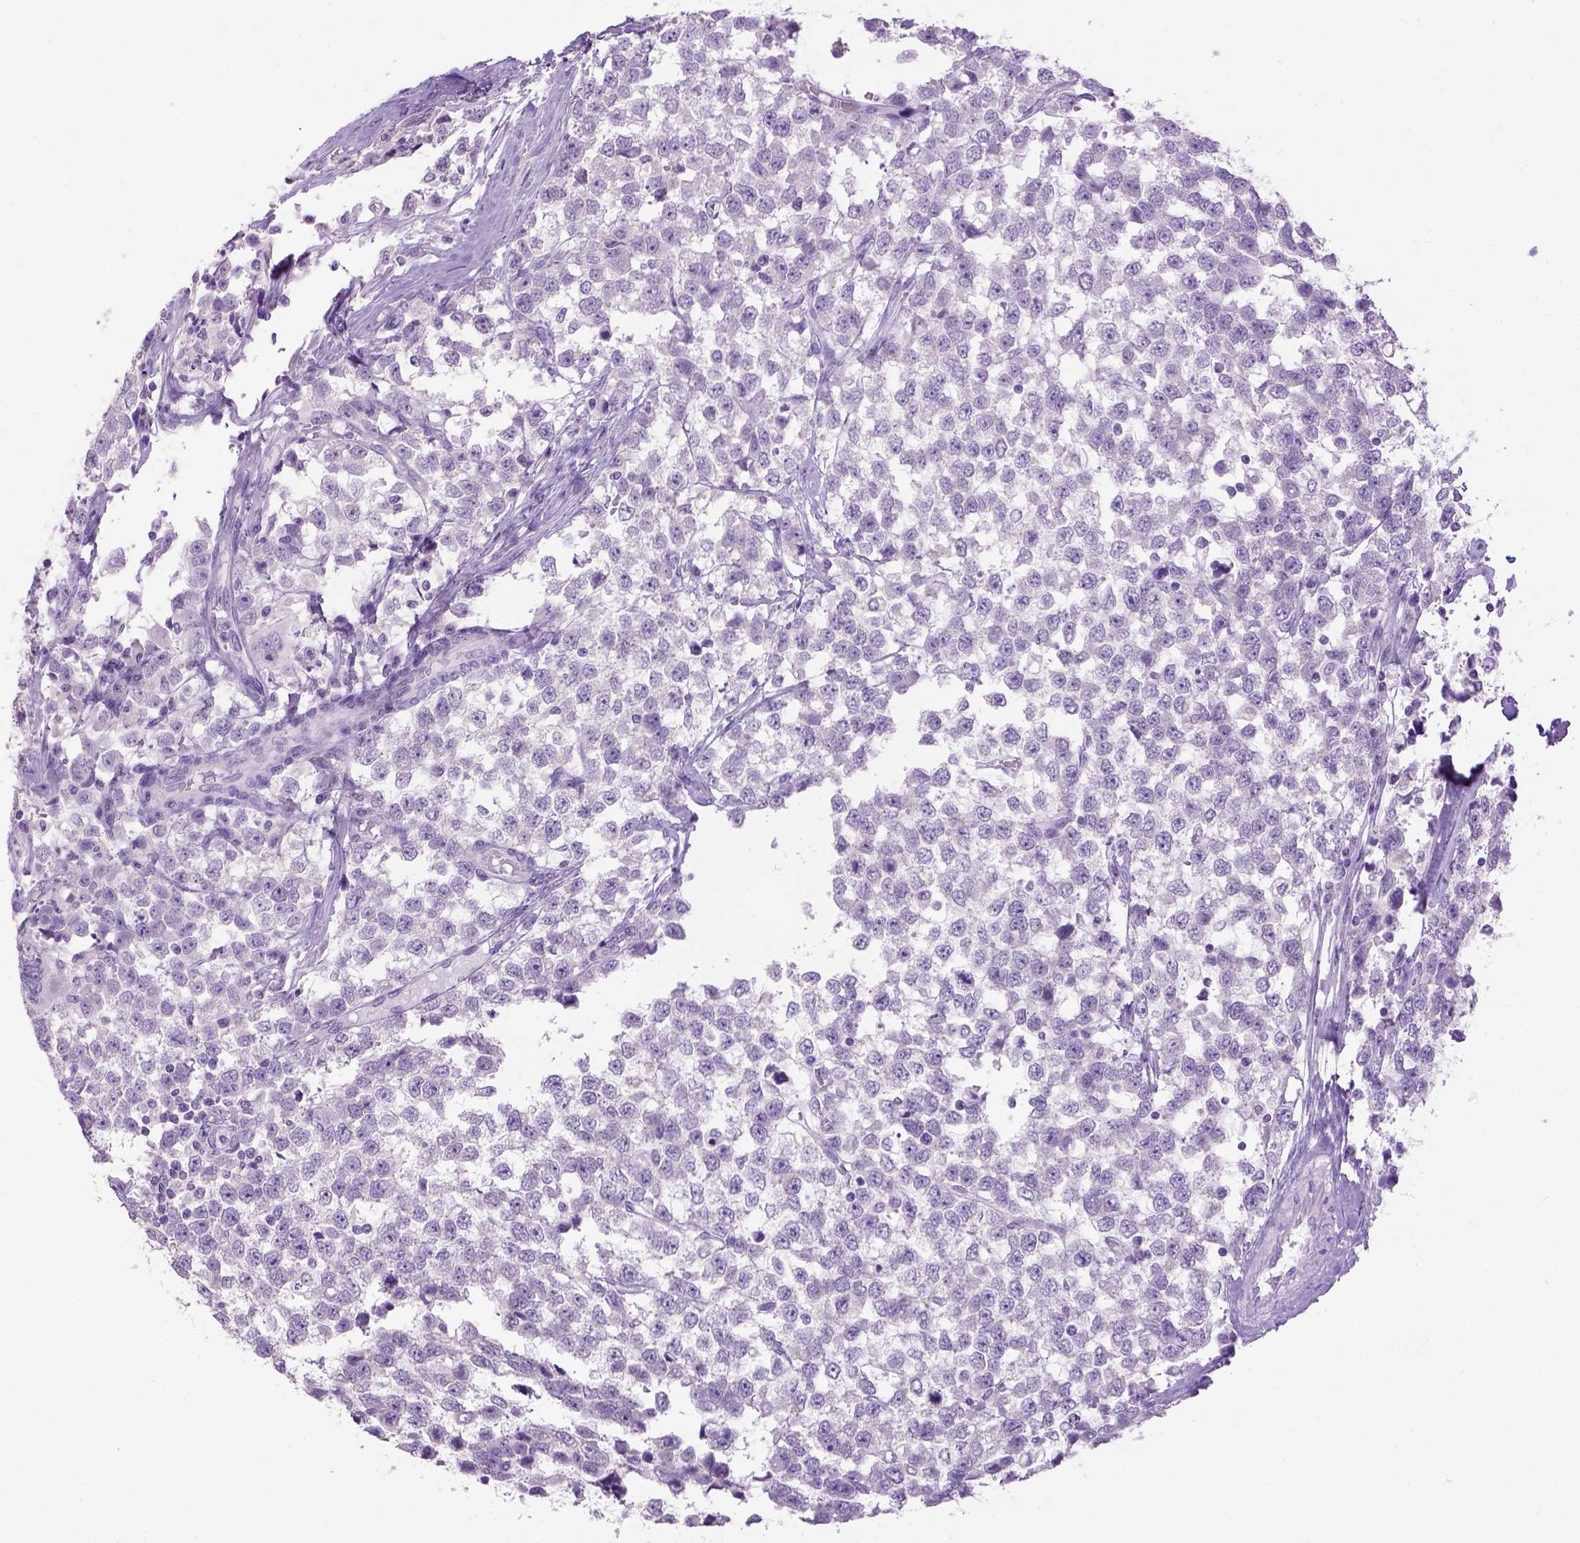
{"staining": {"intensity": "negative", "quantity": "none", "location": "none"}, "tissue": "testis cancer", "cell_type": "Tumor cells", "image_type": "cancer", "snomed": [{"axis": "morphology", "description": "Seminoma, NOS"}, {"axis": "topography", "description": "Testis"}], "caption": "High power microscopy histopathology image of an immunohistochemistry image of testis cancer, revealing no significant expression in tumor cells.", "gene": "CYP24A1", "patient": {"sex": "male", "age": 34}}